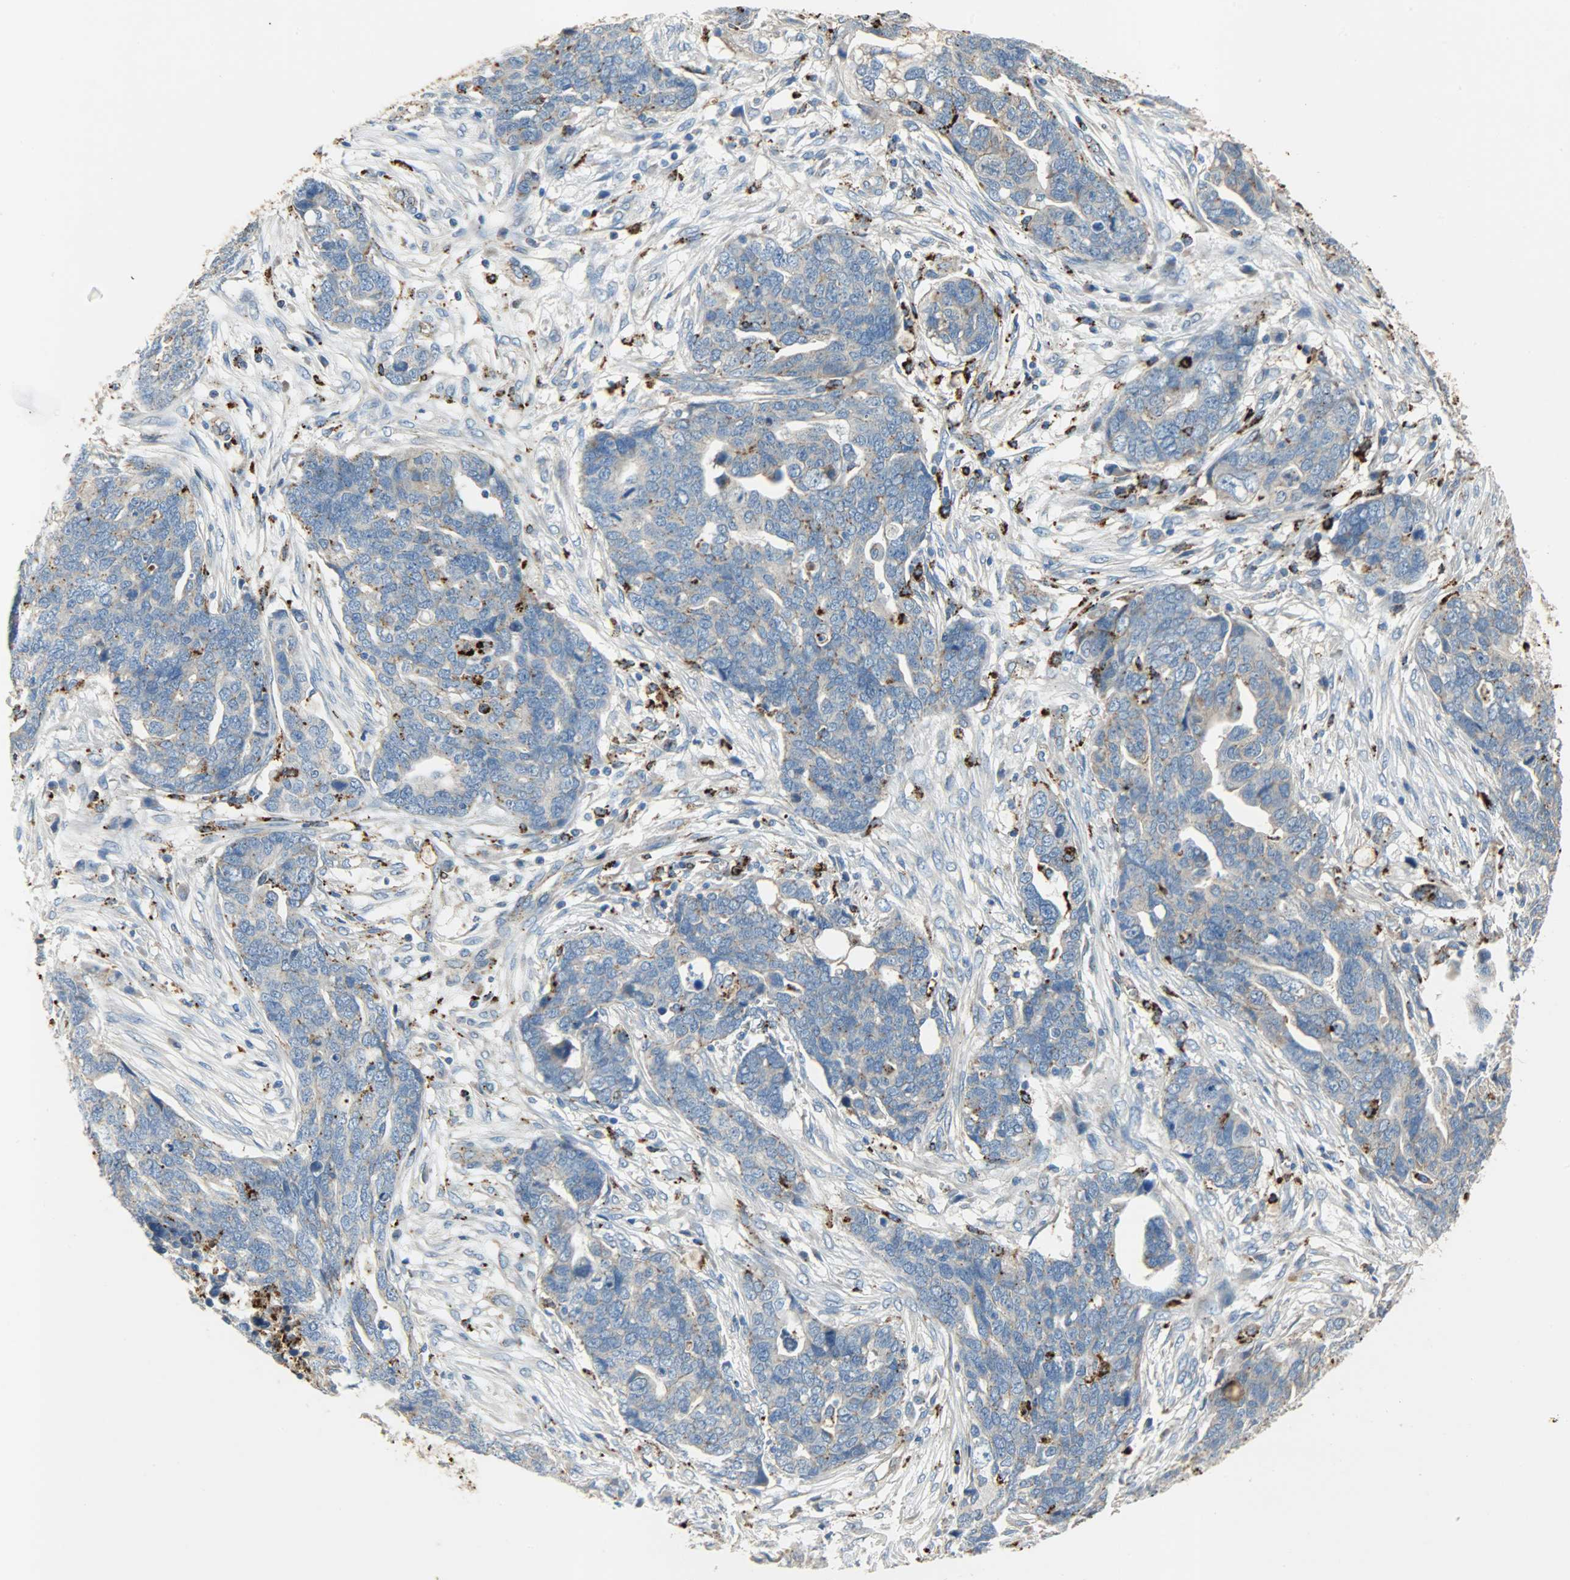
{"staining": {"intensity": "weak", "quantity": "<25%", "location": "cytoplasmic/membranous"}, "tissue": "ovarian cancer", "cell_type": "Tumor cells", "image_type": "cancer", "snomed": [{"axis": "morphology", "description": "Normal tissue, NOS"}, {"axis": "morphology", "description": "Cystadenocarcinoma, serous, NOS"}, {"axis": "topography", "description": "Fallopian tube"}, {"axis": "topography", "description": "Ovary"}], "caption": "Human ovarian cancer (serous cystadenocarcinoma) stained for a protein using immunohistochemistry (IHC) shows no positivity in tumor cells.", "gene": "ASAH1", "patient": {"sex": "female", "age": 56}}